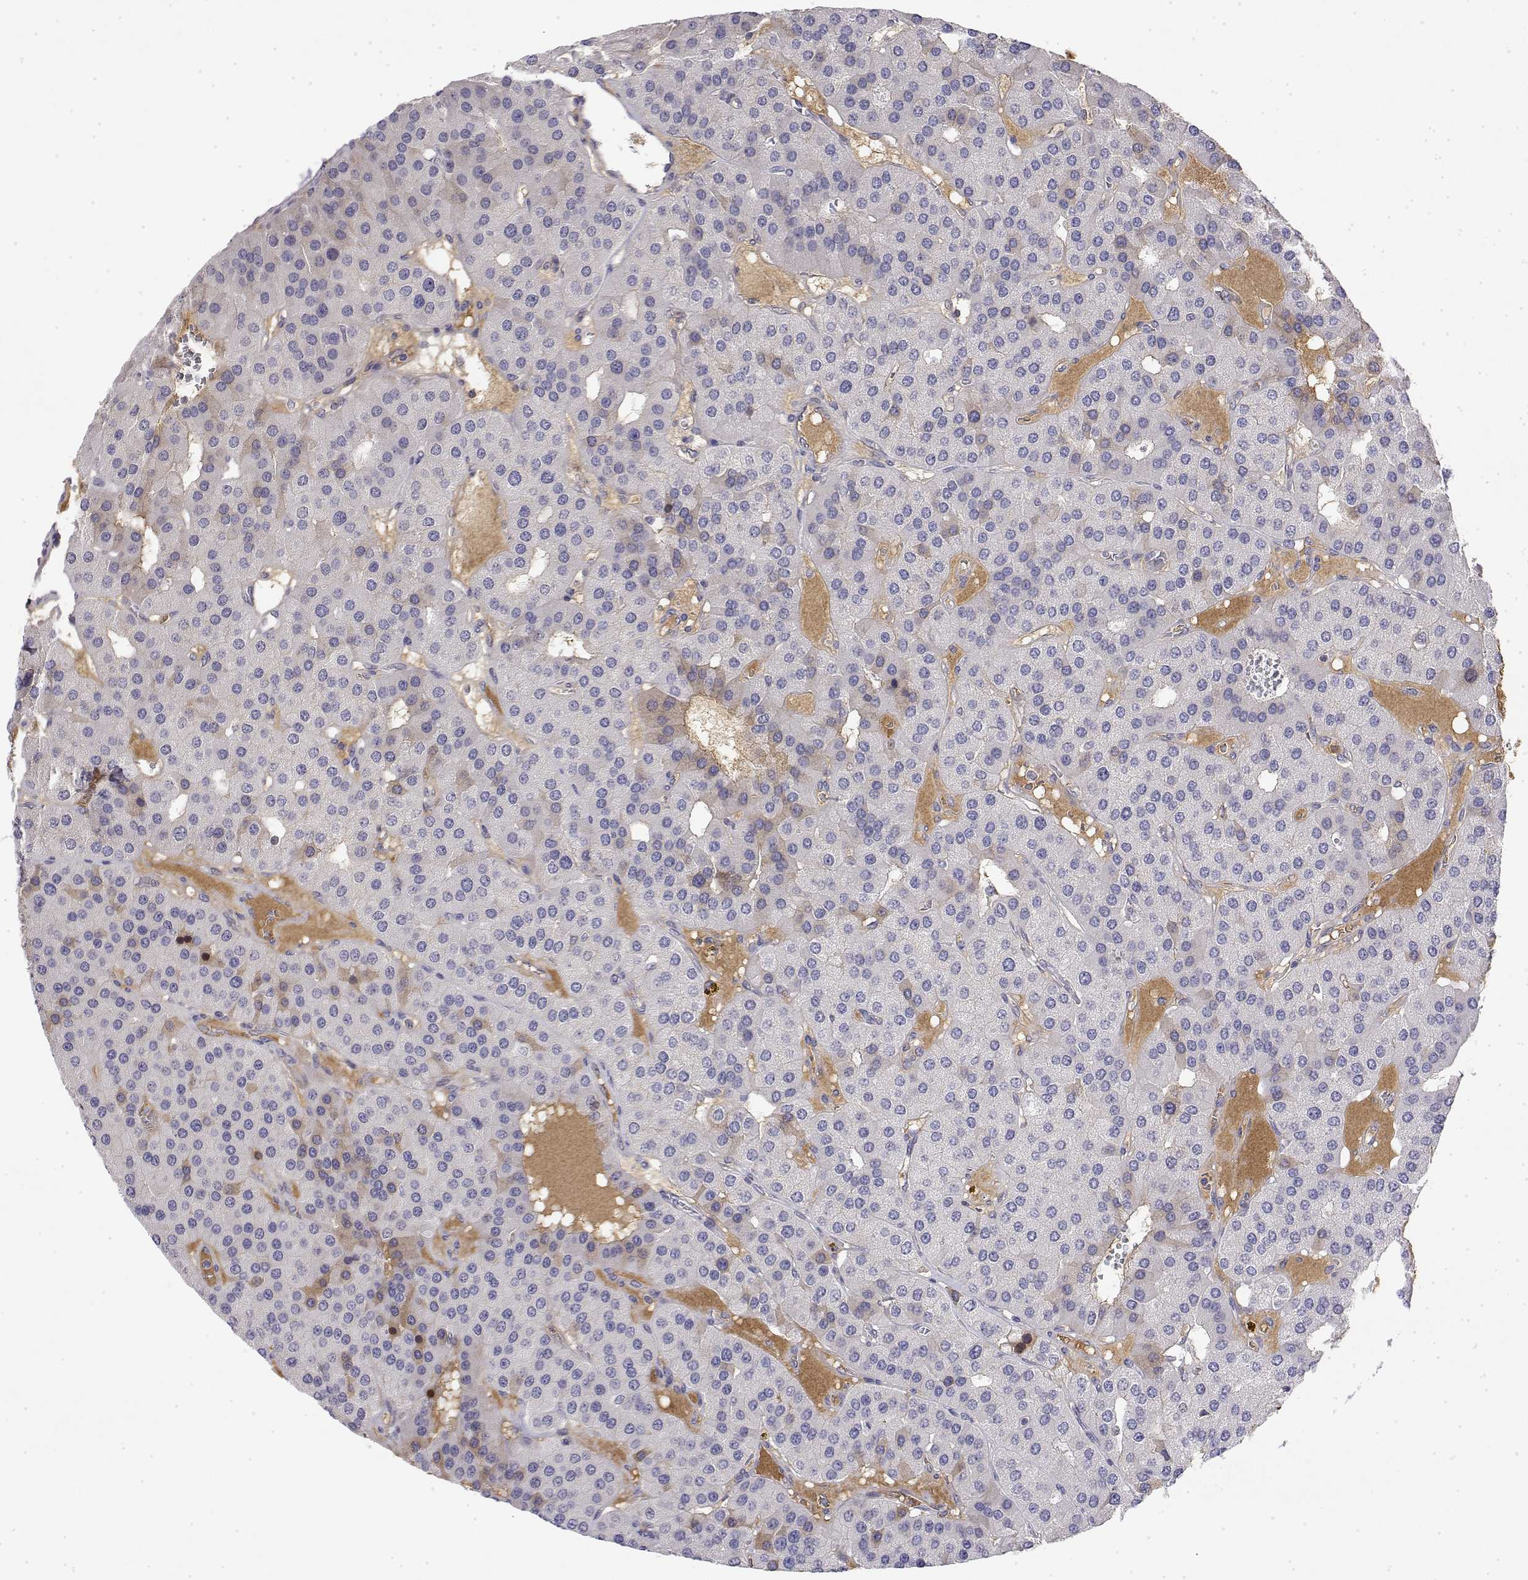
{"staining": {"intensity": "negative", "quantity": "none", "location": "none"}, "tissue": "parathyroid gland", "cell_type": "Glandular cells", "image_type": "normal", "snomed": [{"axis": "morphology", "description": "Normal tissue, NOS"}, {"axis": "morphology", "description": "Adenoma, NOS"}, {"axis": "topography", "description": "Parathyroid gland"}], "caption": "Immunohistochemical staining of benign human parathyroid gland reveals no significant staining in glandular cells. (Immunohistochemistry, brightfield microscopy, high magnification).", "gene": "IGFBP4", "patient": {"sex": "female", "age": 86}}